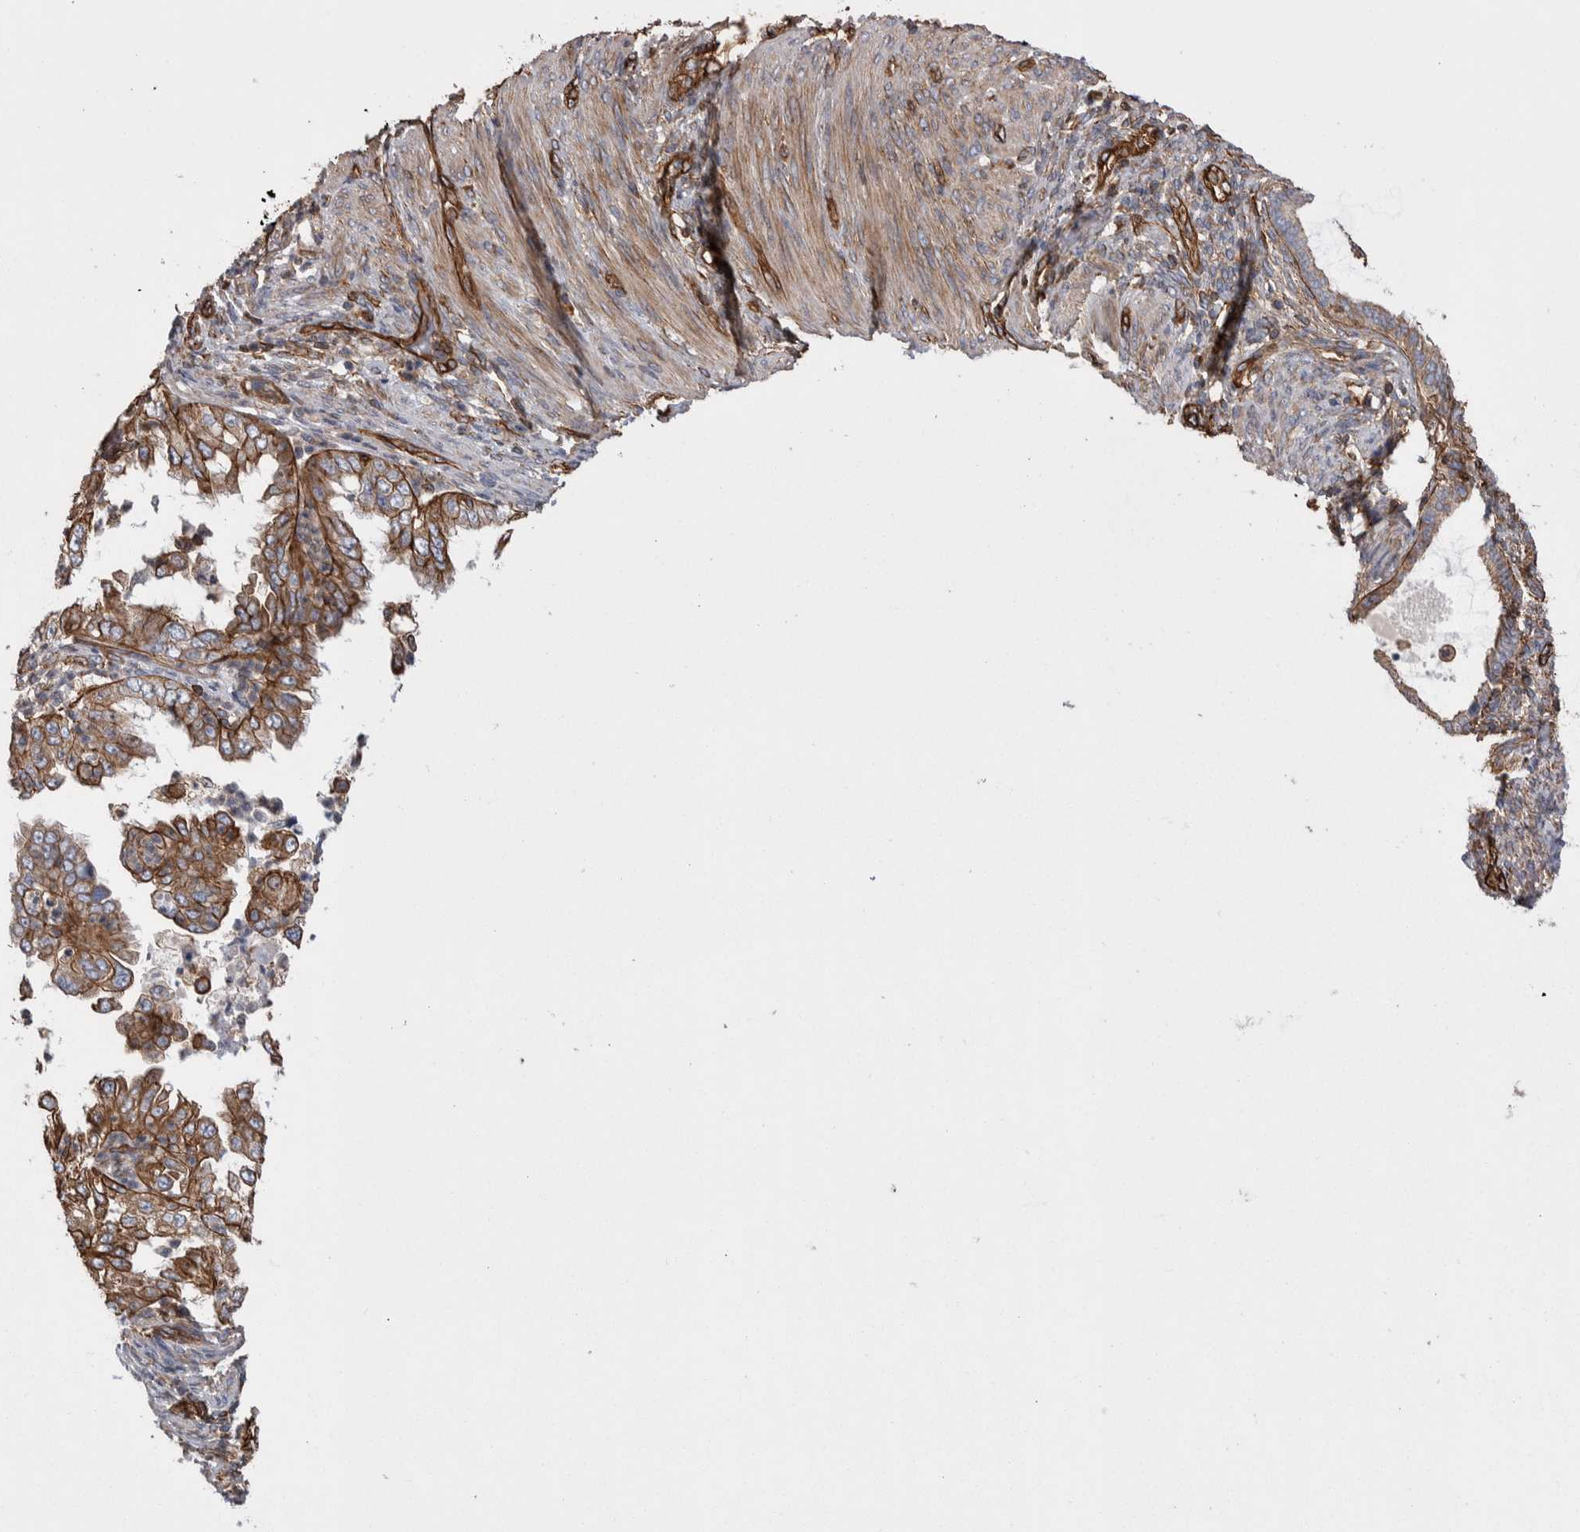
{"staining": {"intensity": "strong", "quantity": ">75%", "location": "cytoplasmic/membranous"}, "tissue": "endometrial cancer", "cell_type": "Tumor cells", "image_type": "cancer", "snomed": [{"axis": "morphology", "description": "Adenocarcinoma, NOS"}, {"axis": "topography", "description": "Endometrium"}], "caption": "The immunohistochemical stain shows strong cytoplasmic/membranous positivity in tumor cells of endometrial cancer tissue. The staining was performed using DAB to visualize the protein expression in brown, while the nuclei were stained in blue with hematoxylin (Magnification: 20x).", "gene": "KIF12", "patient": {"sex": "female", "age": 85}}